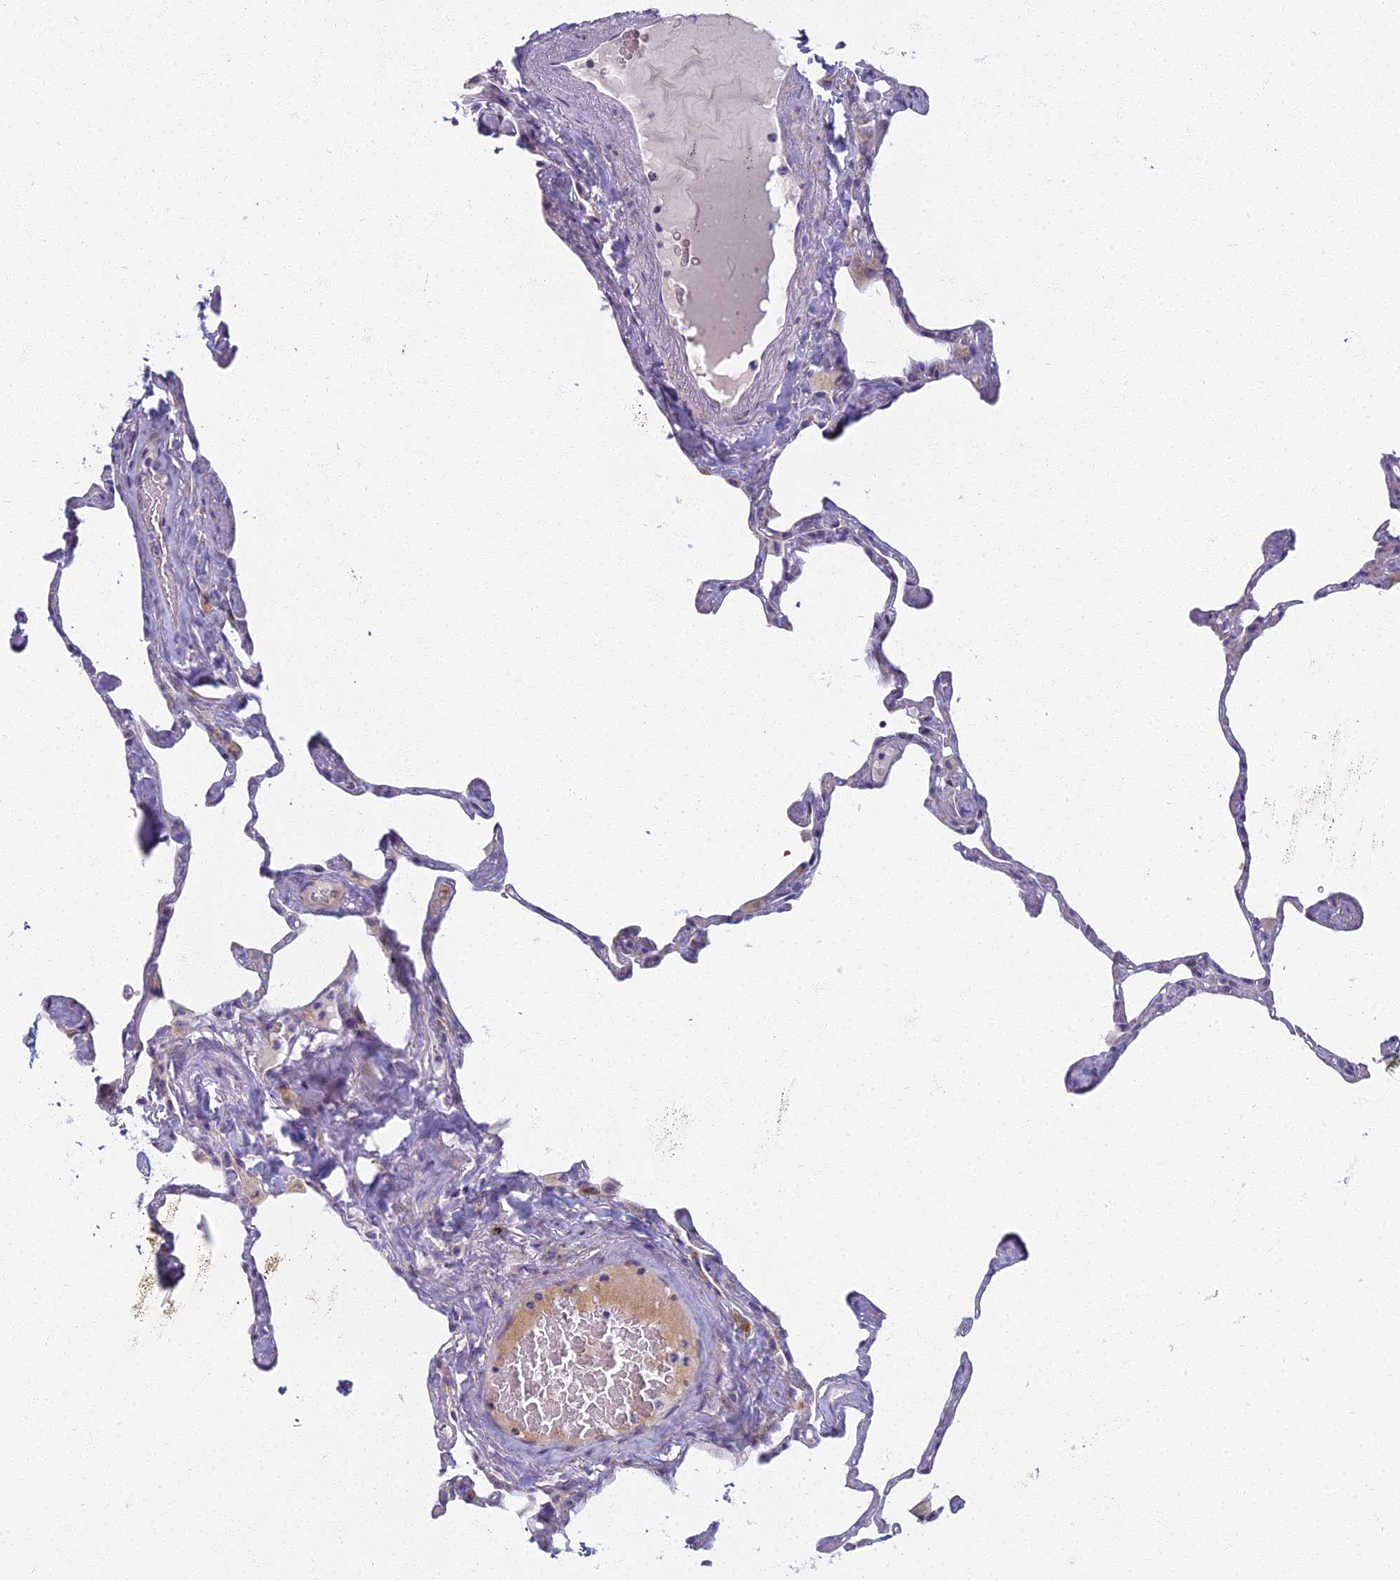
{"staining": {"intensity": "negative", "quantity": "none", "location": "none"}, "tissue": "lung", "cell_type": "Alveolar cells", "image_type": "normal", "snomed": [{"axis": "morphology", "description": "Normal tissue, NOS"}, {"axis": "topography", "description": "Lung"}], "caption": "DAB (3,3'-diaminobenzidine) immunohistochemical staining of benign human lung shows no significant positivity in alveolar cells.", "gene": "ARL15", "patient": {"sex": "male", "age": 65}}